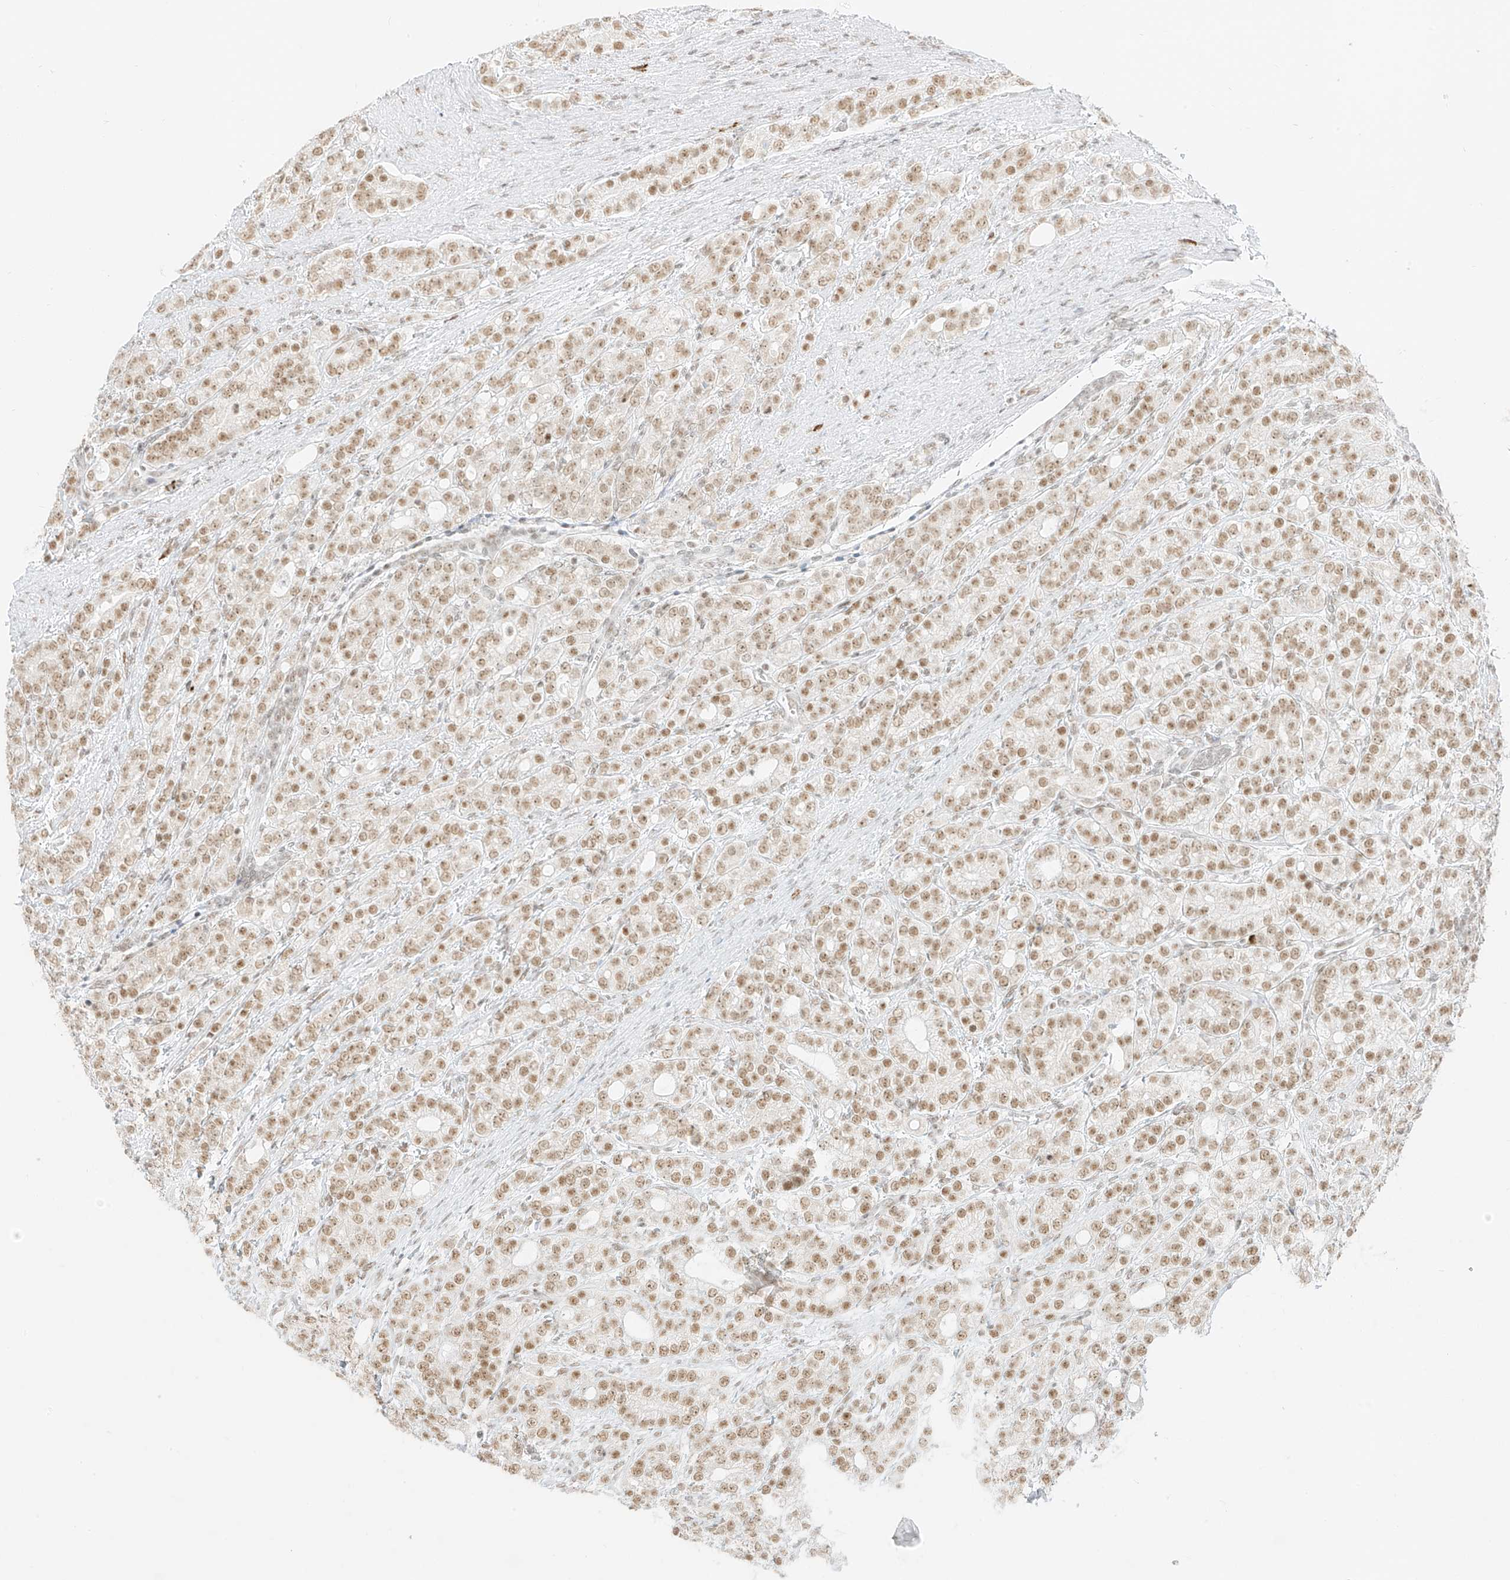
{"staining": {"intensity": "moderate", "quantity": ">75%", "location": "nuclear"}, "tissue": "prostate cancer", "cell_type": "Tumor cells", "image_type": "cancer", "snomed": [{"axis": "morphology", "description": "Adenocarcinoma, High grade"}, {"axis": "topography", "description": "Prostate"}], "caption": "Prostate adenocarcinoma (high-grade) tissue reveals moderate nuclear staining in approximately >75% of tumor cells, visualized by immunohistochemistry.", "gene": "SUPT5H", "patient": {"sex": "male", "age": 57}}